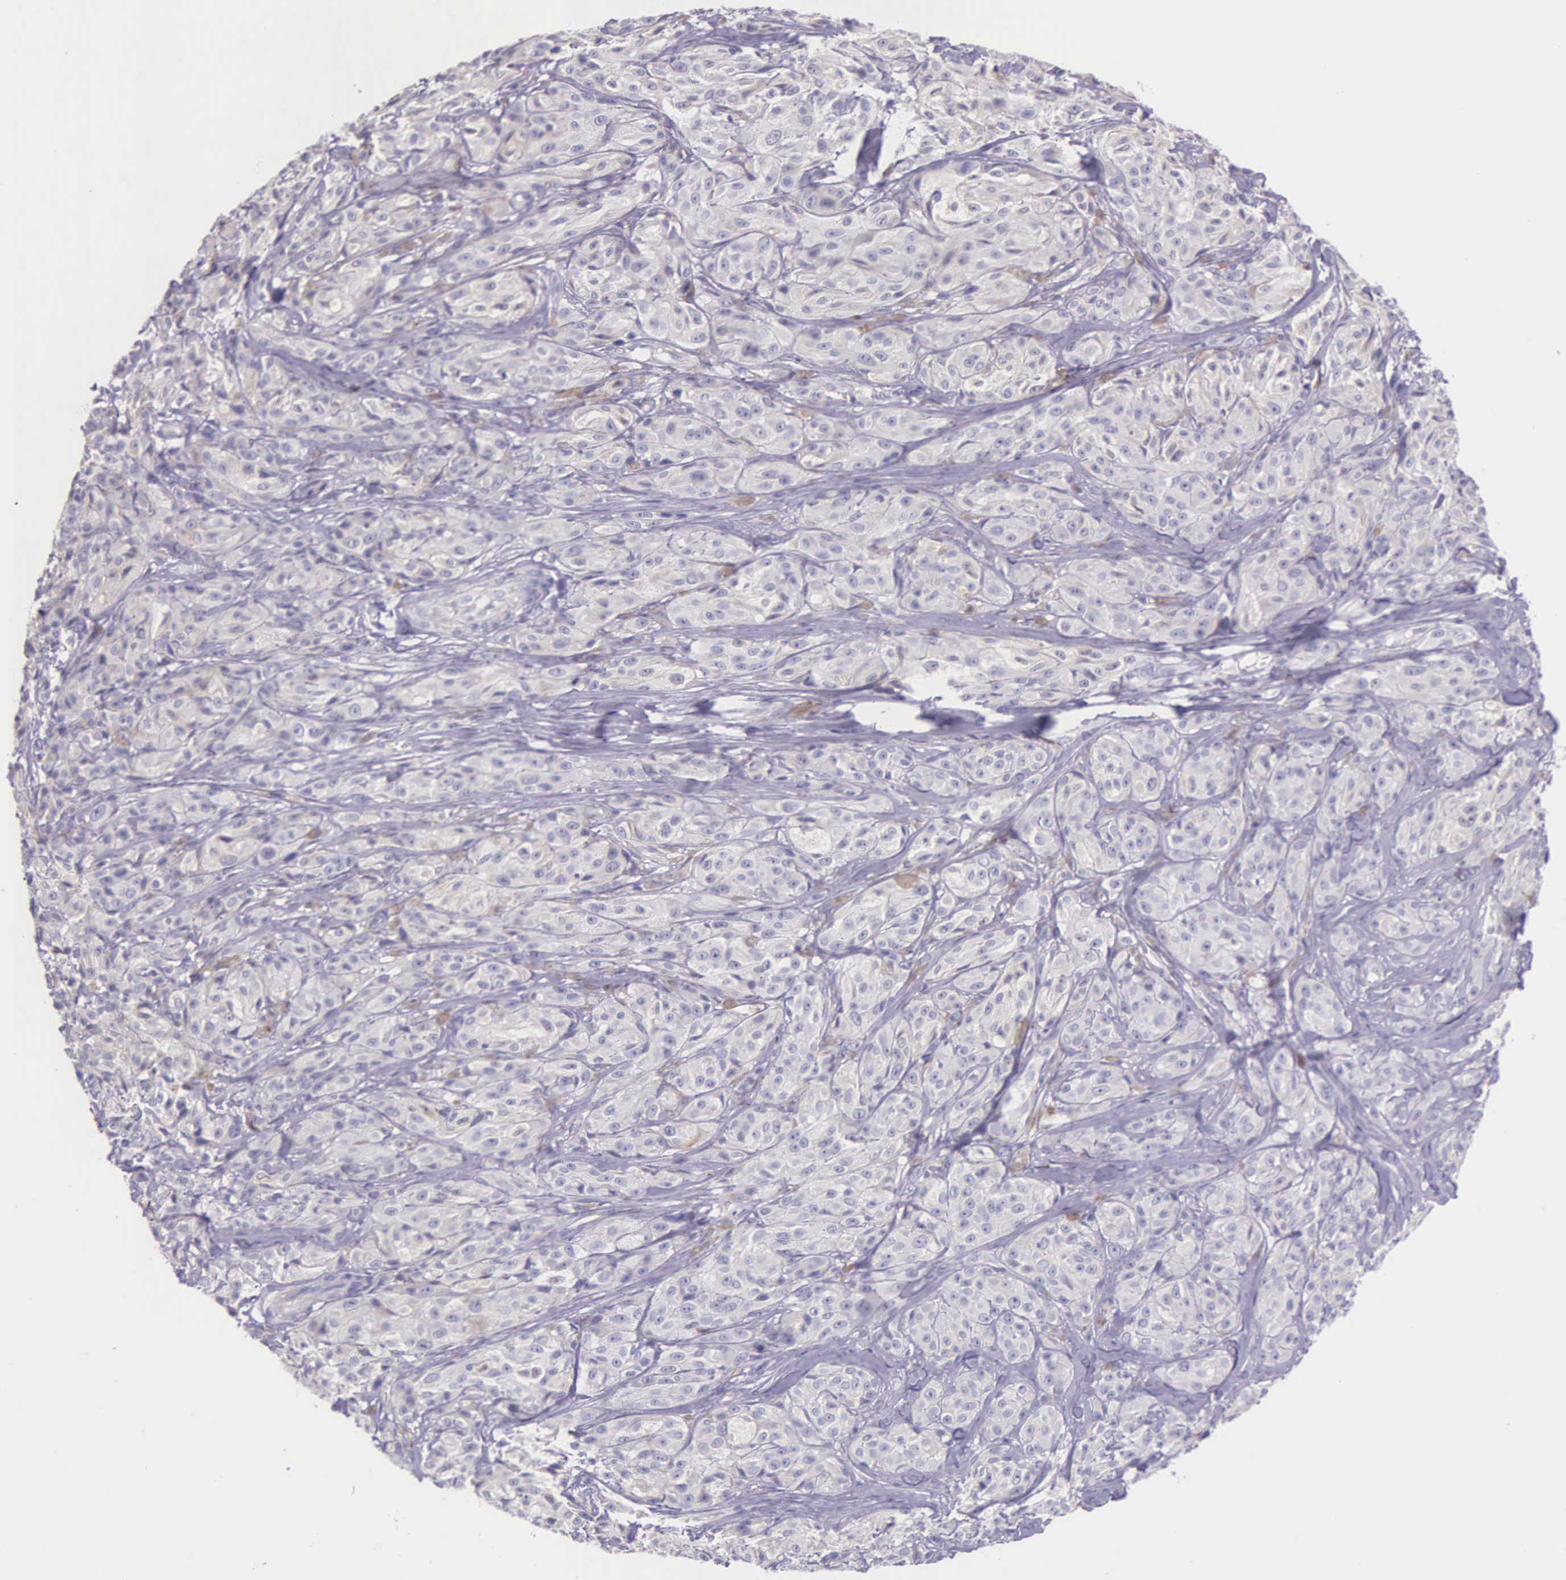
{"staining": {"intensity": "negative", "quantity": "none", "location": "none"}, "tissue": "melanoma", "cell_type": "Tumor cells", "image_type": "cancer", "snomed": [{"axis": "morphology", "description": "Malignant melanoma, NOS"}, {"axis": "topography", "description": "Skin"}], "caption": "A micrograph of human melanoma is negative for staining in tumor cells.", "gene": "THSD7A", "patient": {"sex": "male", "age": 56}}